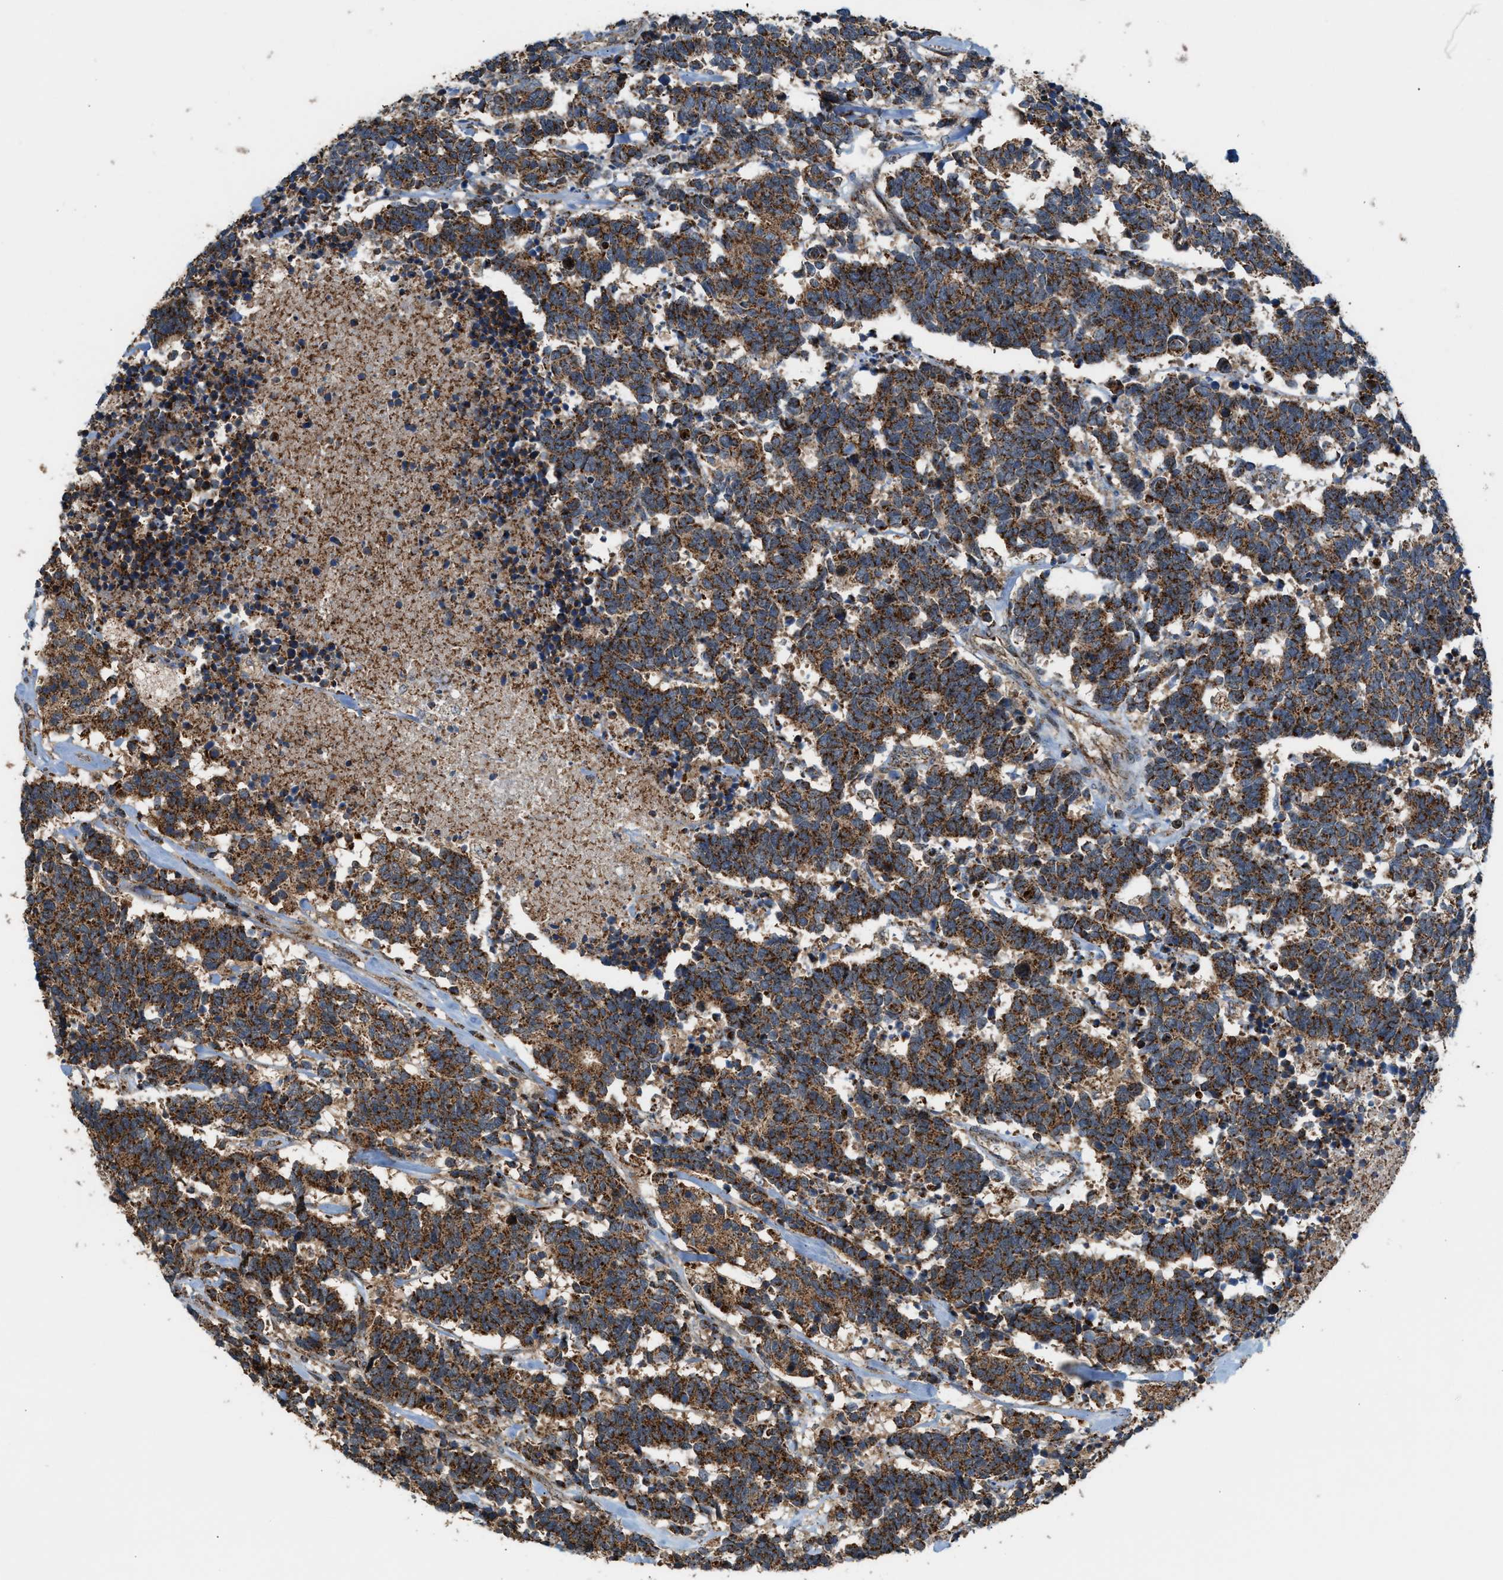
{"staining": {"intensity": "strong", "quantity": ">75%", "location": "cytoplasmic/membranous"}, "tissue": "carcinoid", "cell_type": "Tumor cells", "image_type": "cancer", "snomed": [{"axis": "morphology", "description": "Carcinoma, NOS"}, {"axis": "morphology", "description": "Carcinoid, malignant, NOS"}, {"axis": "topography", "description": "Urinary bladder"}], "caption": "A high-resolution image shows IHC staining of carcinoid, which demonstrates strong cytoplasmic/membranous staining in approximately >75% of tumor cells.", "gene": "SGSM2", "patient": {"sex": "male", "age": 57}}